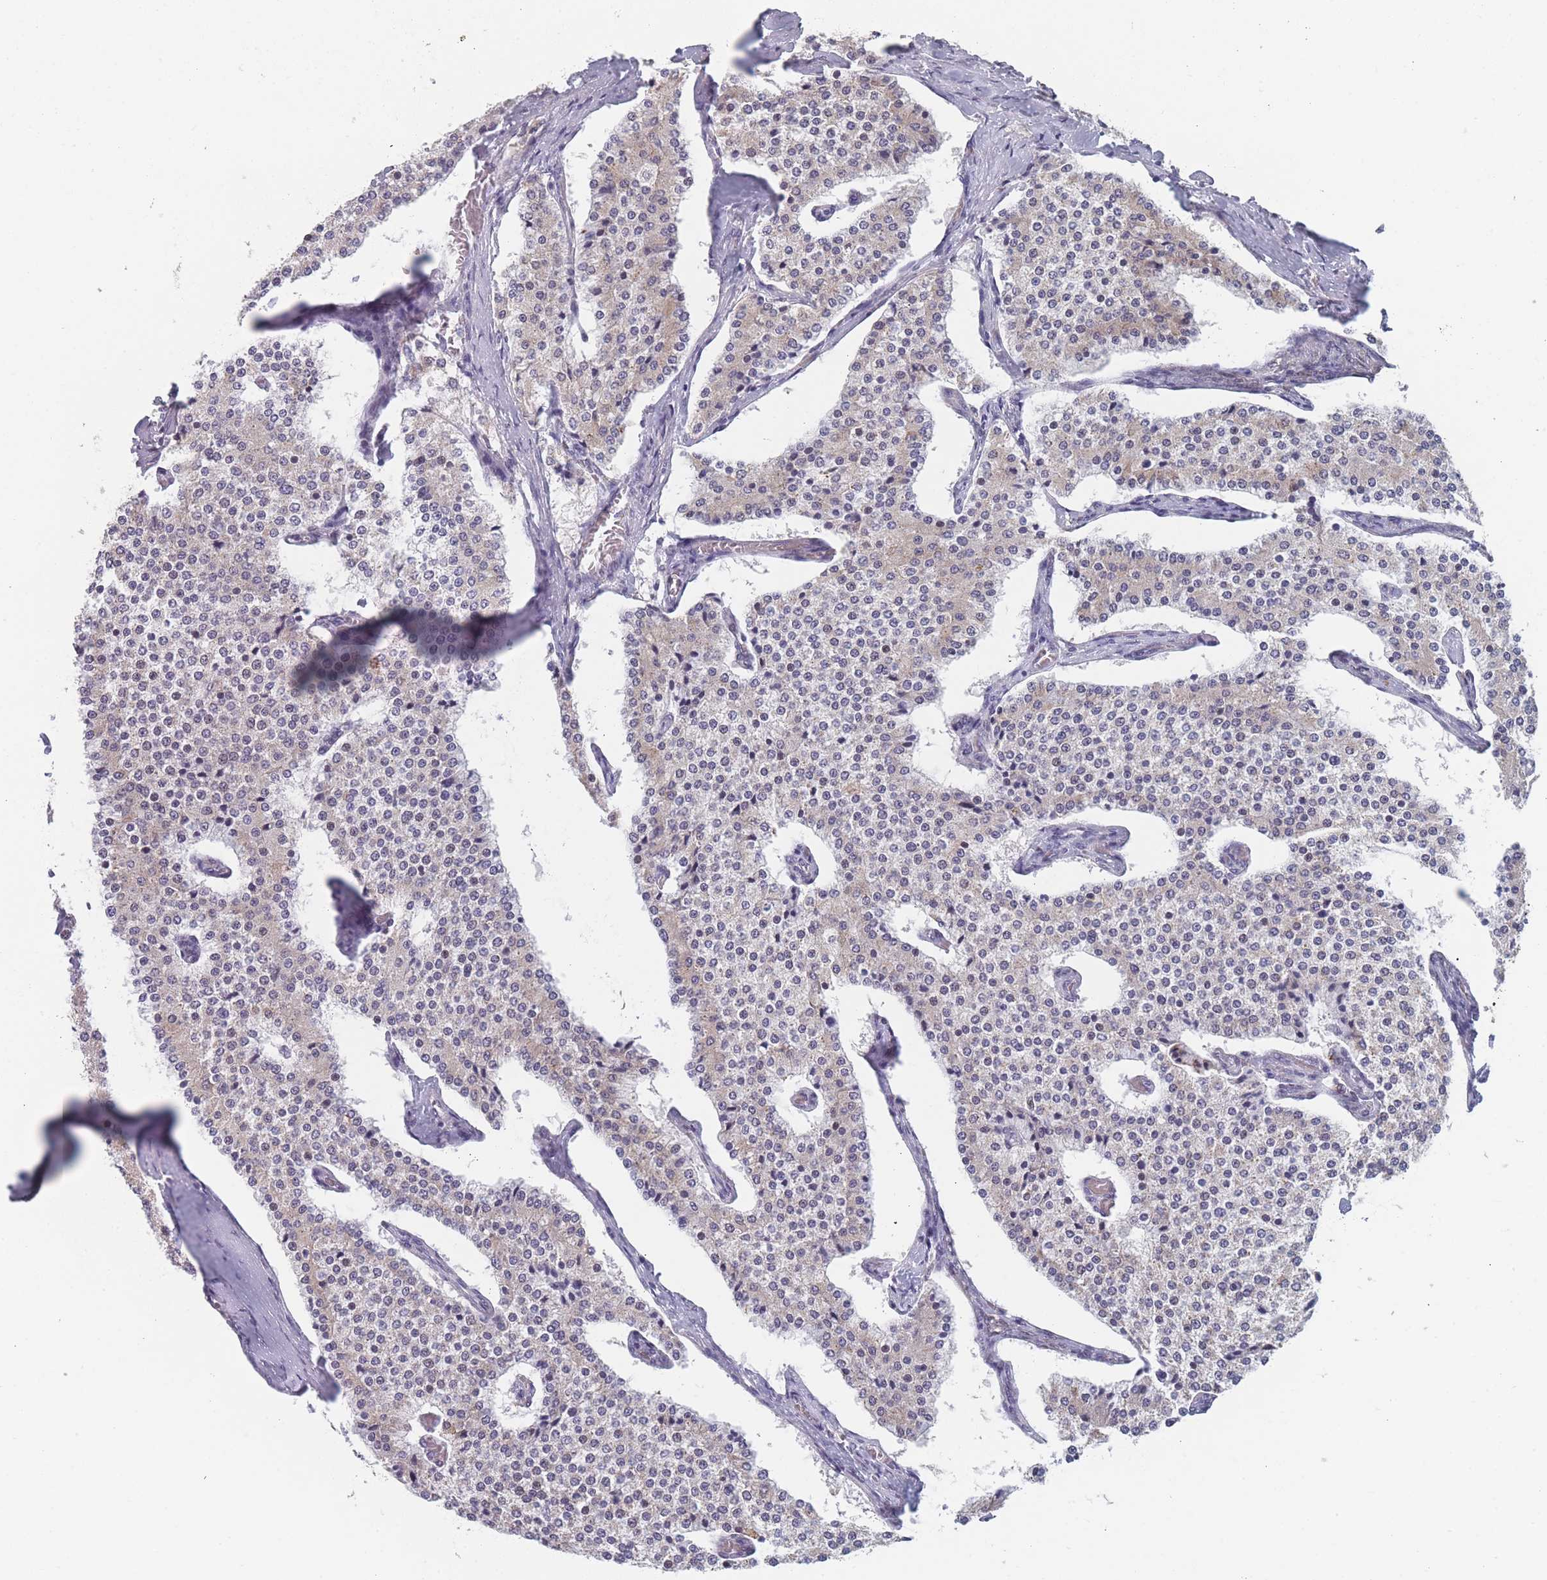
{"staining": {"intensity": "weak", "quantity": "<25%", "location": "cytoplasmic/membranous"}, "tissue": "carcinoid", "cell_type": "Tumor cells", "image_type": "cancer", "snomed": [{"axis": "morphology", "description": "Carcinoid, malignant, NOS"}, {"axis": "topography", "description": "Colon"}], "caption": "There is no significant staining in tumor cells of carcinoid.", "gene": "TMED10", "patient": {"sex": "female", "age": 52}}